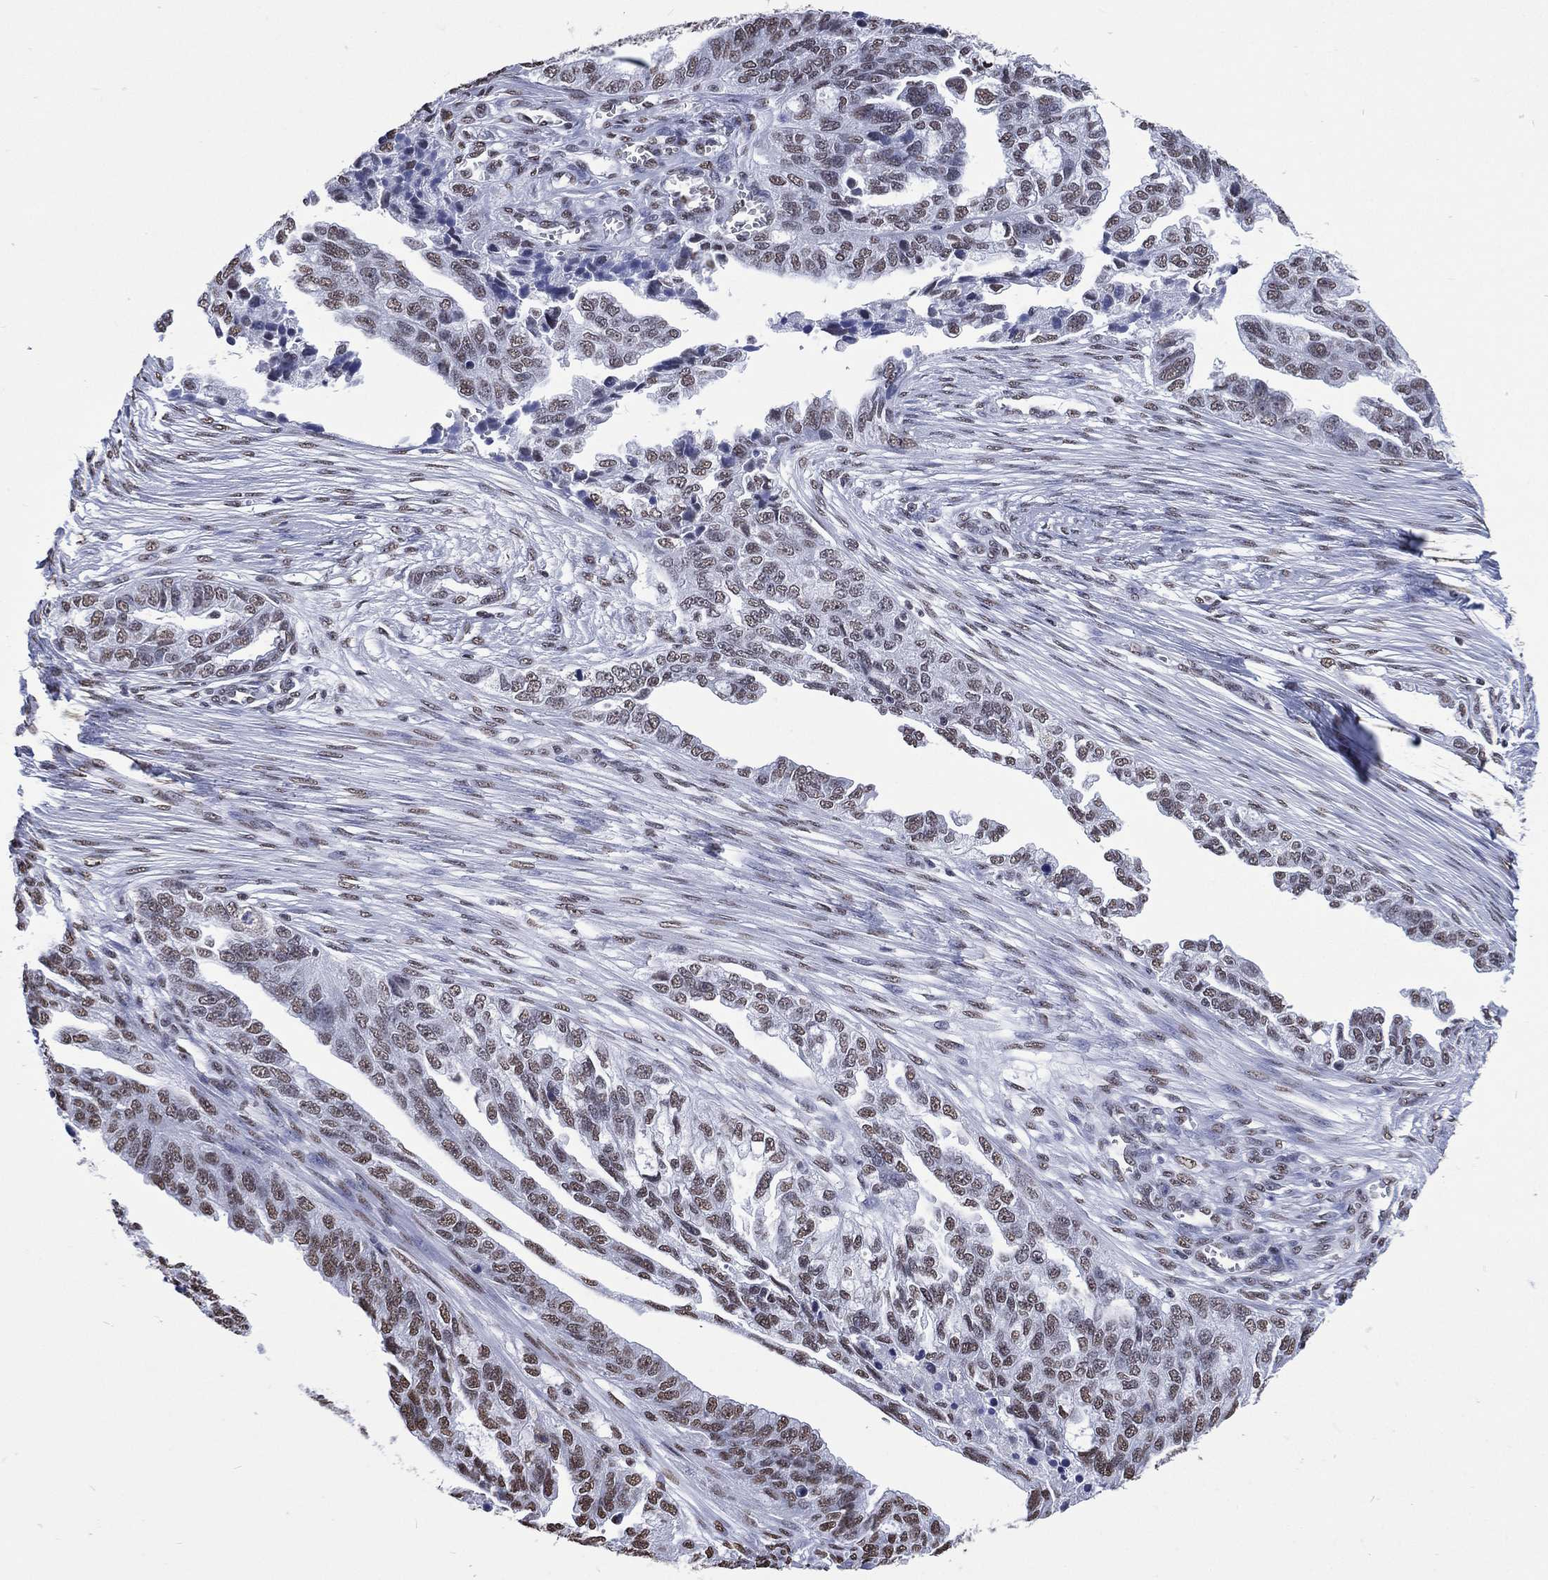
{"staining": {"intensity": "weak", "quantity": "25%-75%", "location": "nuclear"}, "tissue": "ovarian cancer", "cell_type": "Tumor cells", "image_type": "cancer", "snomed": [{"axis": "morphology", "description": "Cystadenocarcinoma, serous, NOS"}, {"axis": "topography", "description": "Ovary"}], "caption": "Serous cystadenocarcinoma (ovarian) stained for a protein exhibits weak nuclear positivity in tumor cells.", "gene": "RETREG2", "patient": {"sex": "female", "age": 51}}